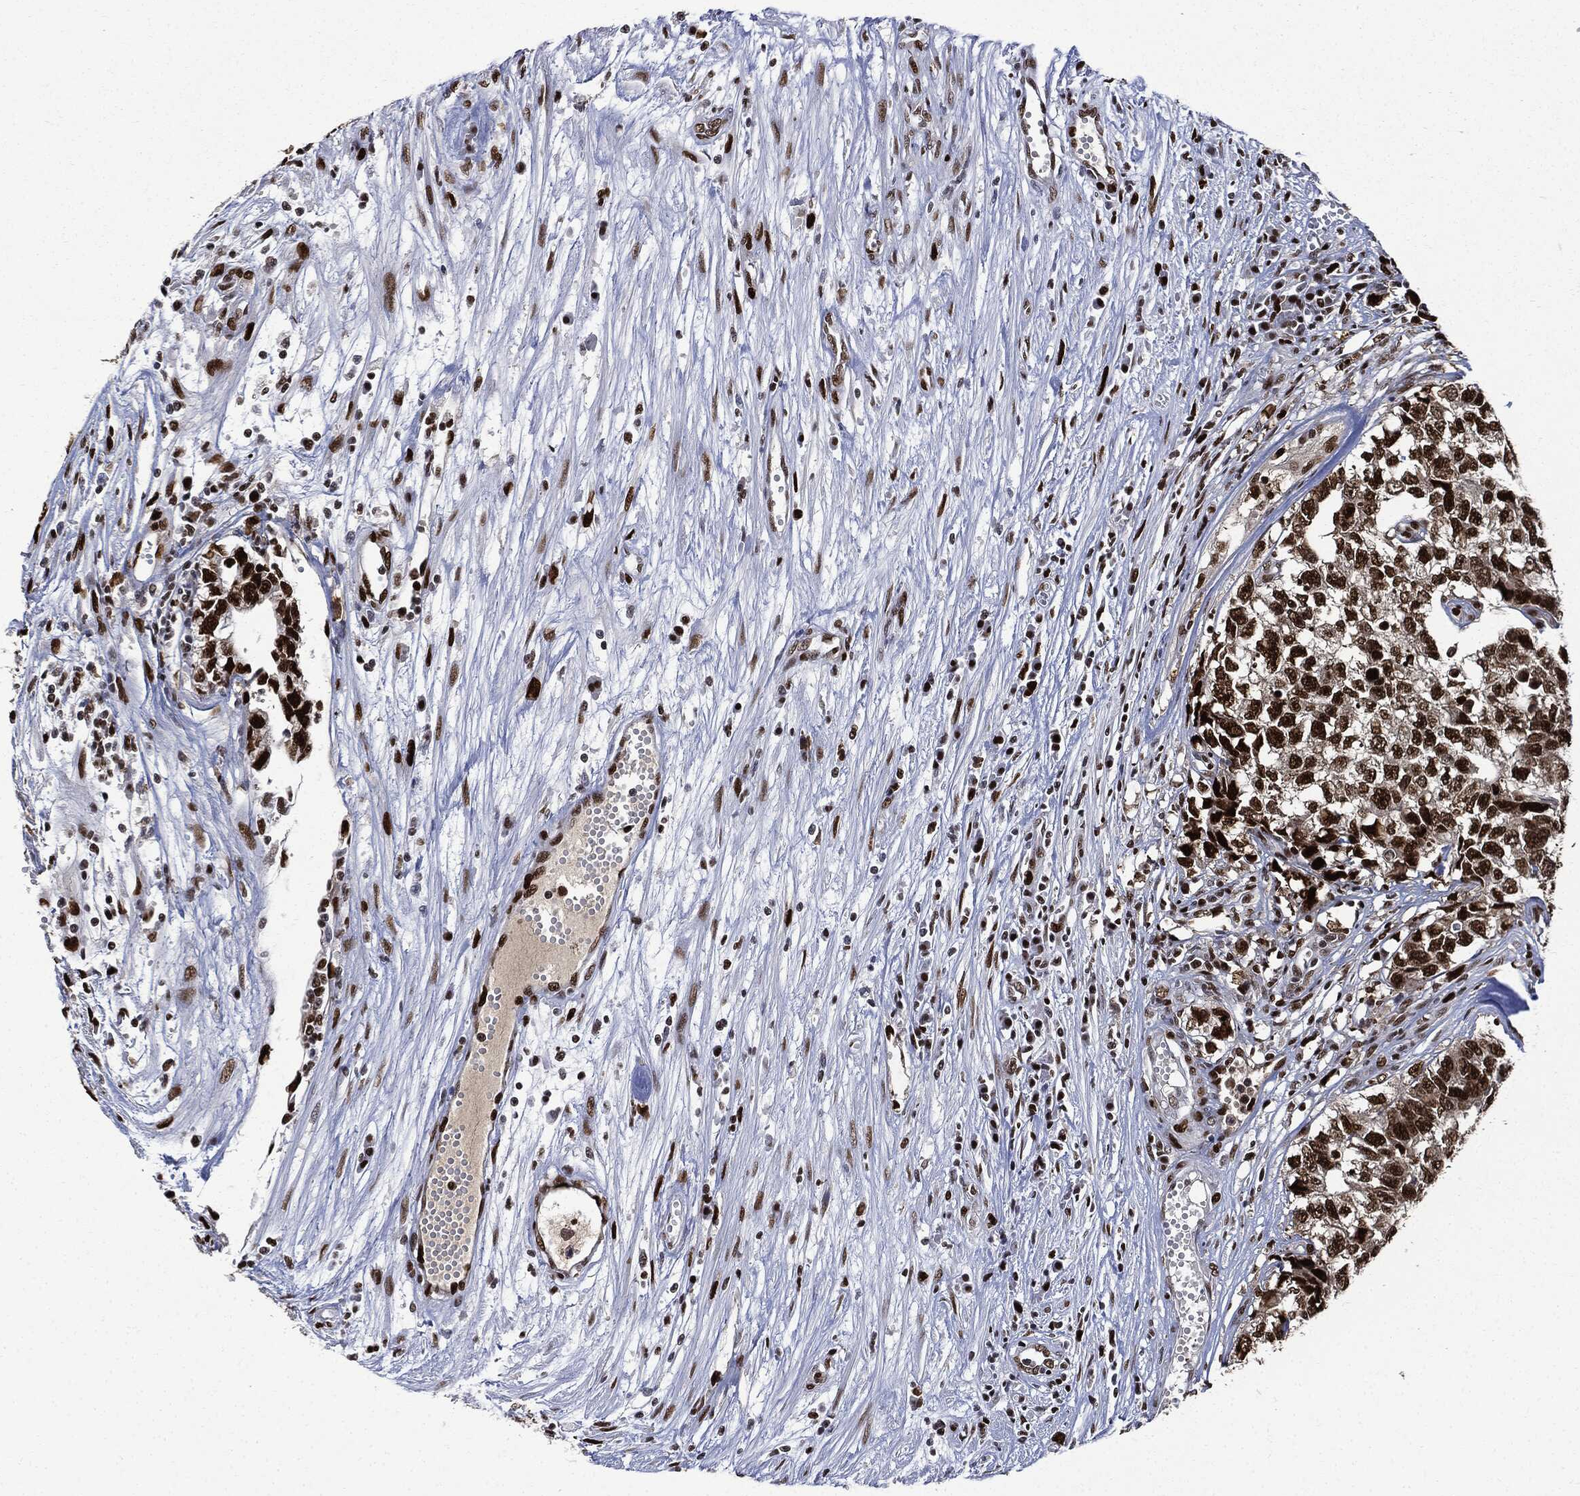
{"staining": {"intensity": "strong", "quantity": ">75%", "location": "nuclear"}, "tissue": "testis cancer", "cell_type": "Tumor cells", "image_type": "cancer", "snomed": [{"axis": "morphology", "description": "Seminoma, NOS"}, {"axis": "morphology", "description": "Carcinoma, Embryonal, NOS"}, {"axis": "topography", "description": "Testis"}], "caption": "Human seminoma (testis) stained with a protein marker demonstrates strong staining in tumor cells.", "gene": "PCNA", "patient": {"sex": "male", "age": 22}}